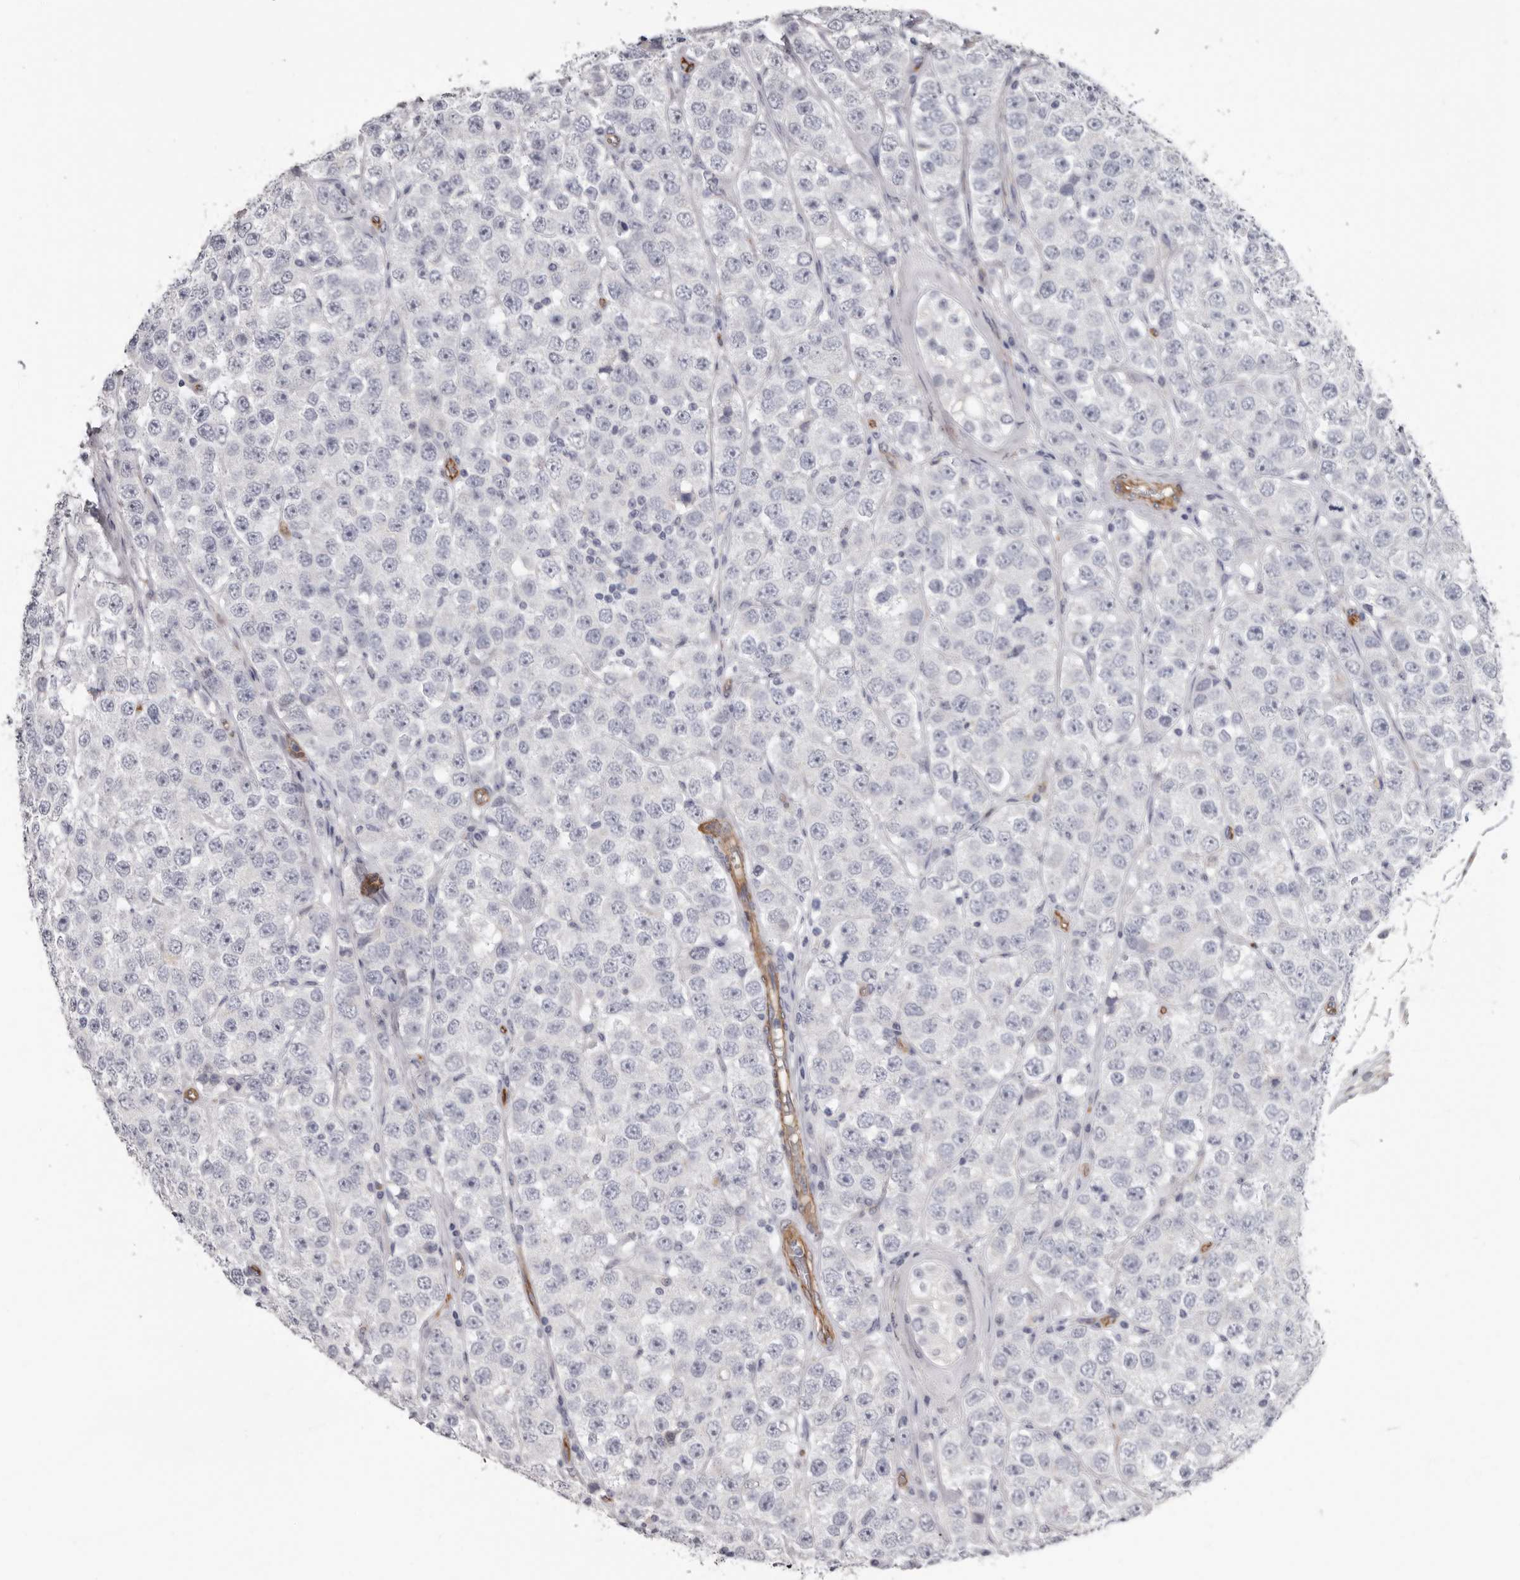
{"staining": {"intensity": "negative", "quantity": "none", "location": "none"}, "tissue": "testis cancer", "cell_type": "Tumor cells", "image_type": "cancer", "snomed": [{"axis": "morphology", "description": "Seminoma, NOS"}, {"axis": "topography", "description": "Testis"}], "caption": "Seminoma (testis) stained for a protein using IHC demonstrates no positivity tumor cells.", "gene": "ADGRL4", "patient": {"sex": "male", "age": 28}}